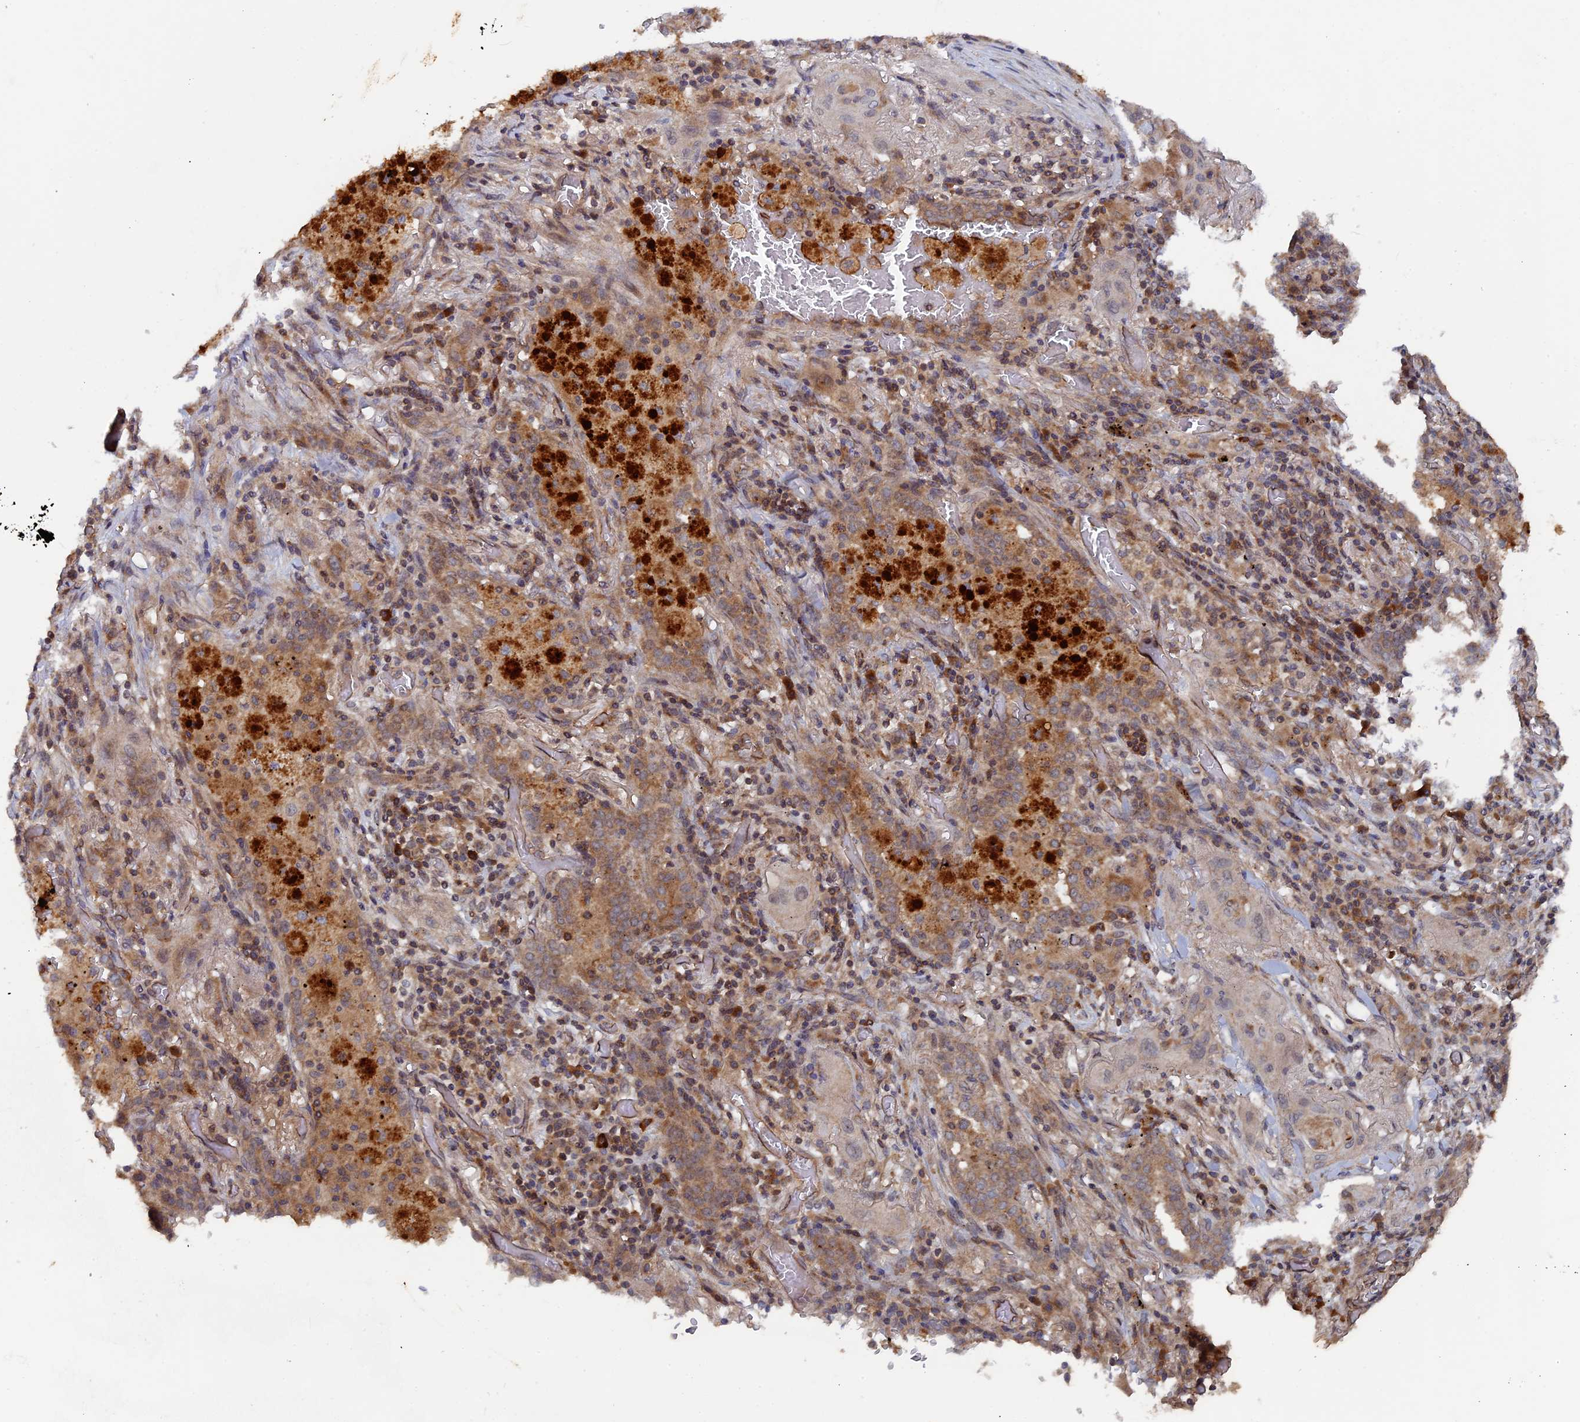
{"staining": {"intensity": "weak", "quantity": "<25%", "location": "cytoplasmic/membranous"}, "tissue": "lung cancer", "cell_type": "Tumor cells", "image_type": "cancer", "snomed": [{"axis": "morphology", "description": "Squamous cell carcinoma, NOS"}, {"axis": "topography", "description": "Lung"}], "caption": "An immunohistochemistry photomicrograph of lung squamous cell carcinoma is shown. There is no staining in tumor cells of lung squamous cell carcinoma. (Stains: DAB (3,3'-diaminobenzidine) immunohistochemistry (IHC) with hematoxylin counter stain, Microscopy: brightfield microscopy at high magnification).", "gene": "RAB15", "patient": {"sex": "female", "age": 47}}